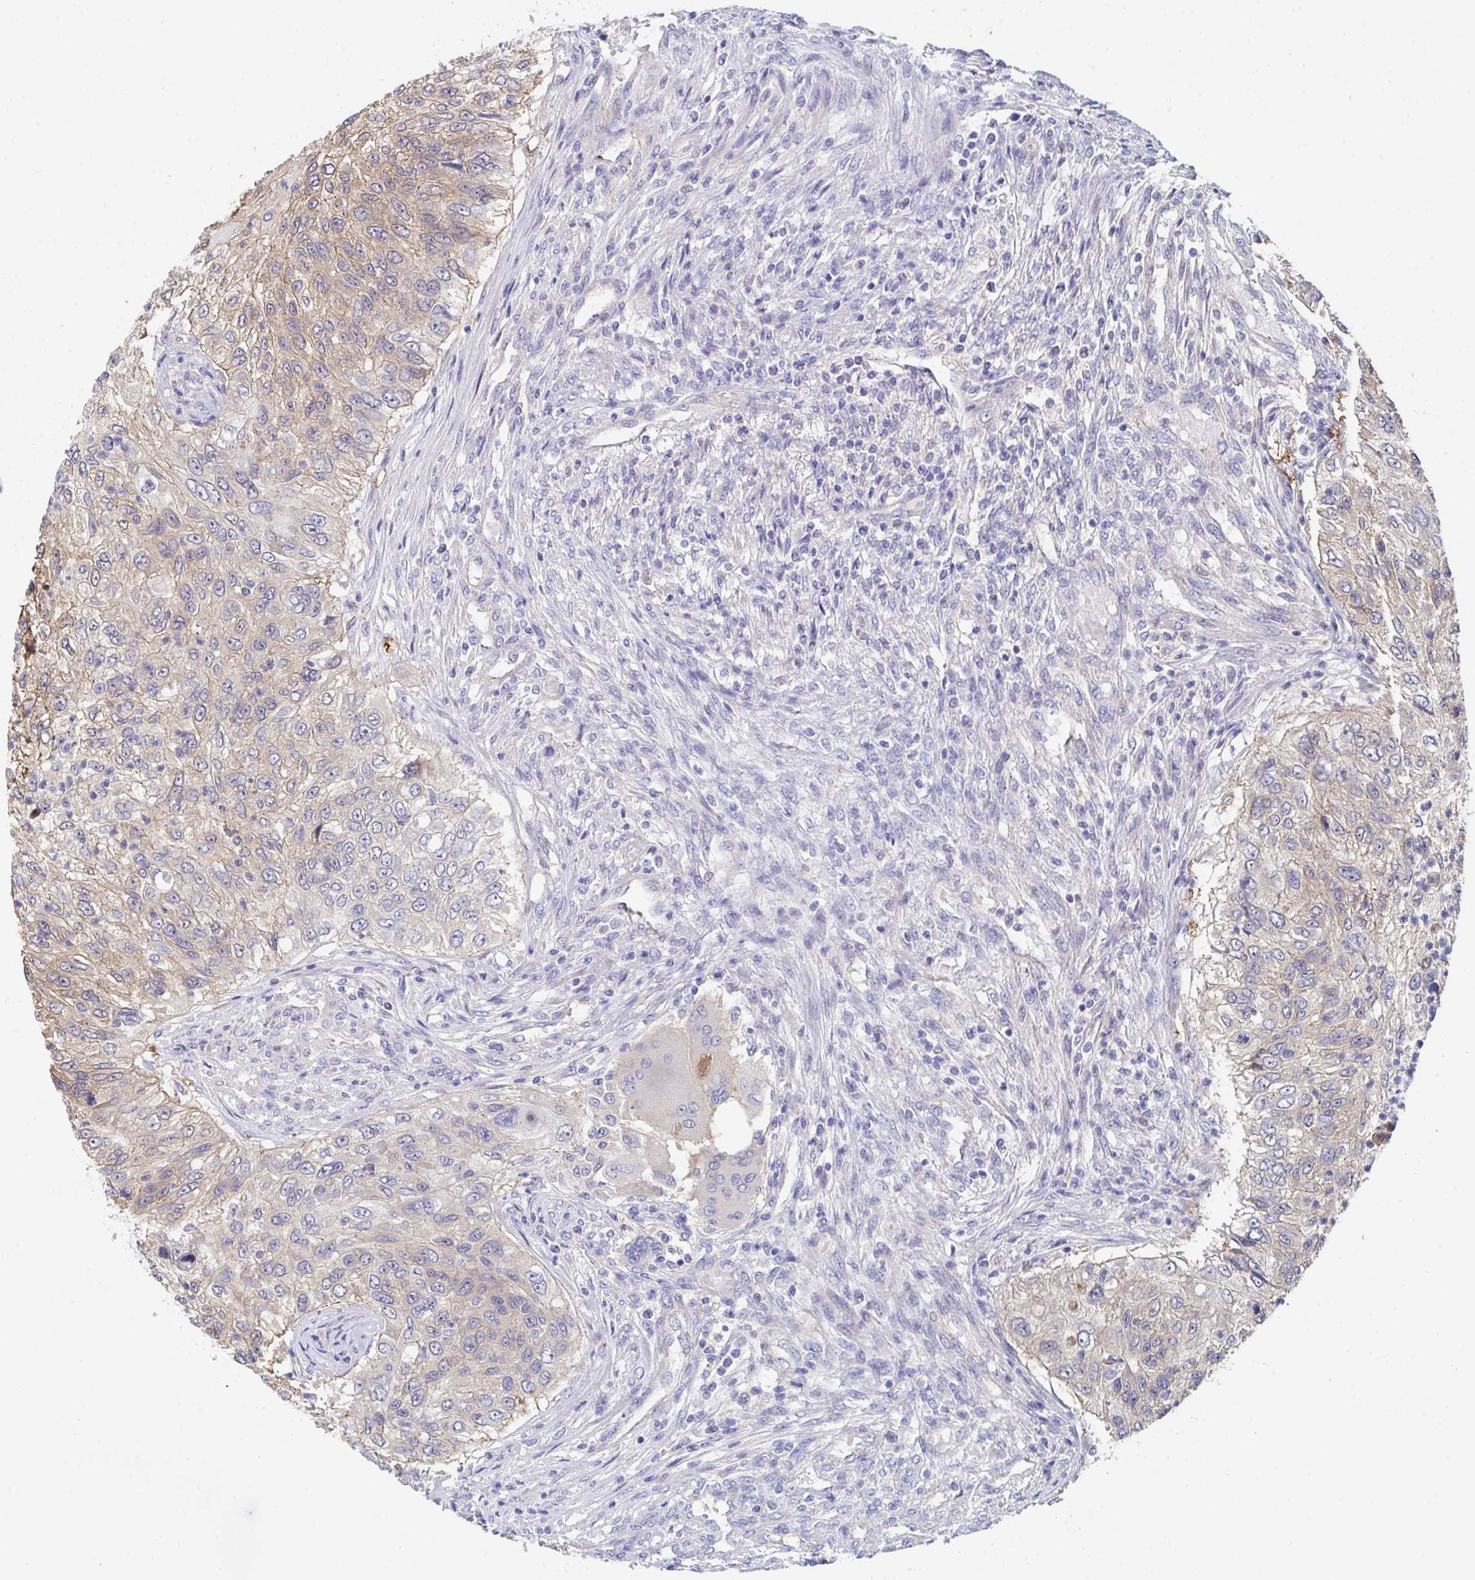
{"staining": {"intensity": "weak", "quantity": ">75%", "location": "cytoplasmic/membranous"}, "tissue": "urothelial cancer", "cell_type": "Tumor cells", "image_type": "cancer", "snomed": [{"axis": "morphology", "description": "Urothelial carcinoma, High grade"}, {"axis": "topography", "description": "Urinary bladder"}], "caption": "Urothelial carcinoma (high-grade) stained with DAB immunohistochemistry (IHC) shows low levels of weak cytoplasmic/membranous staining in approximately >75% of tumor cells.", "gene": "P2RX3", "patient": {"sex": "female", "age": 60}}